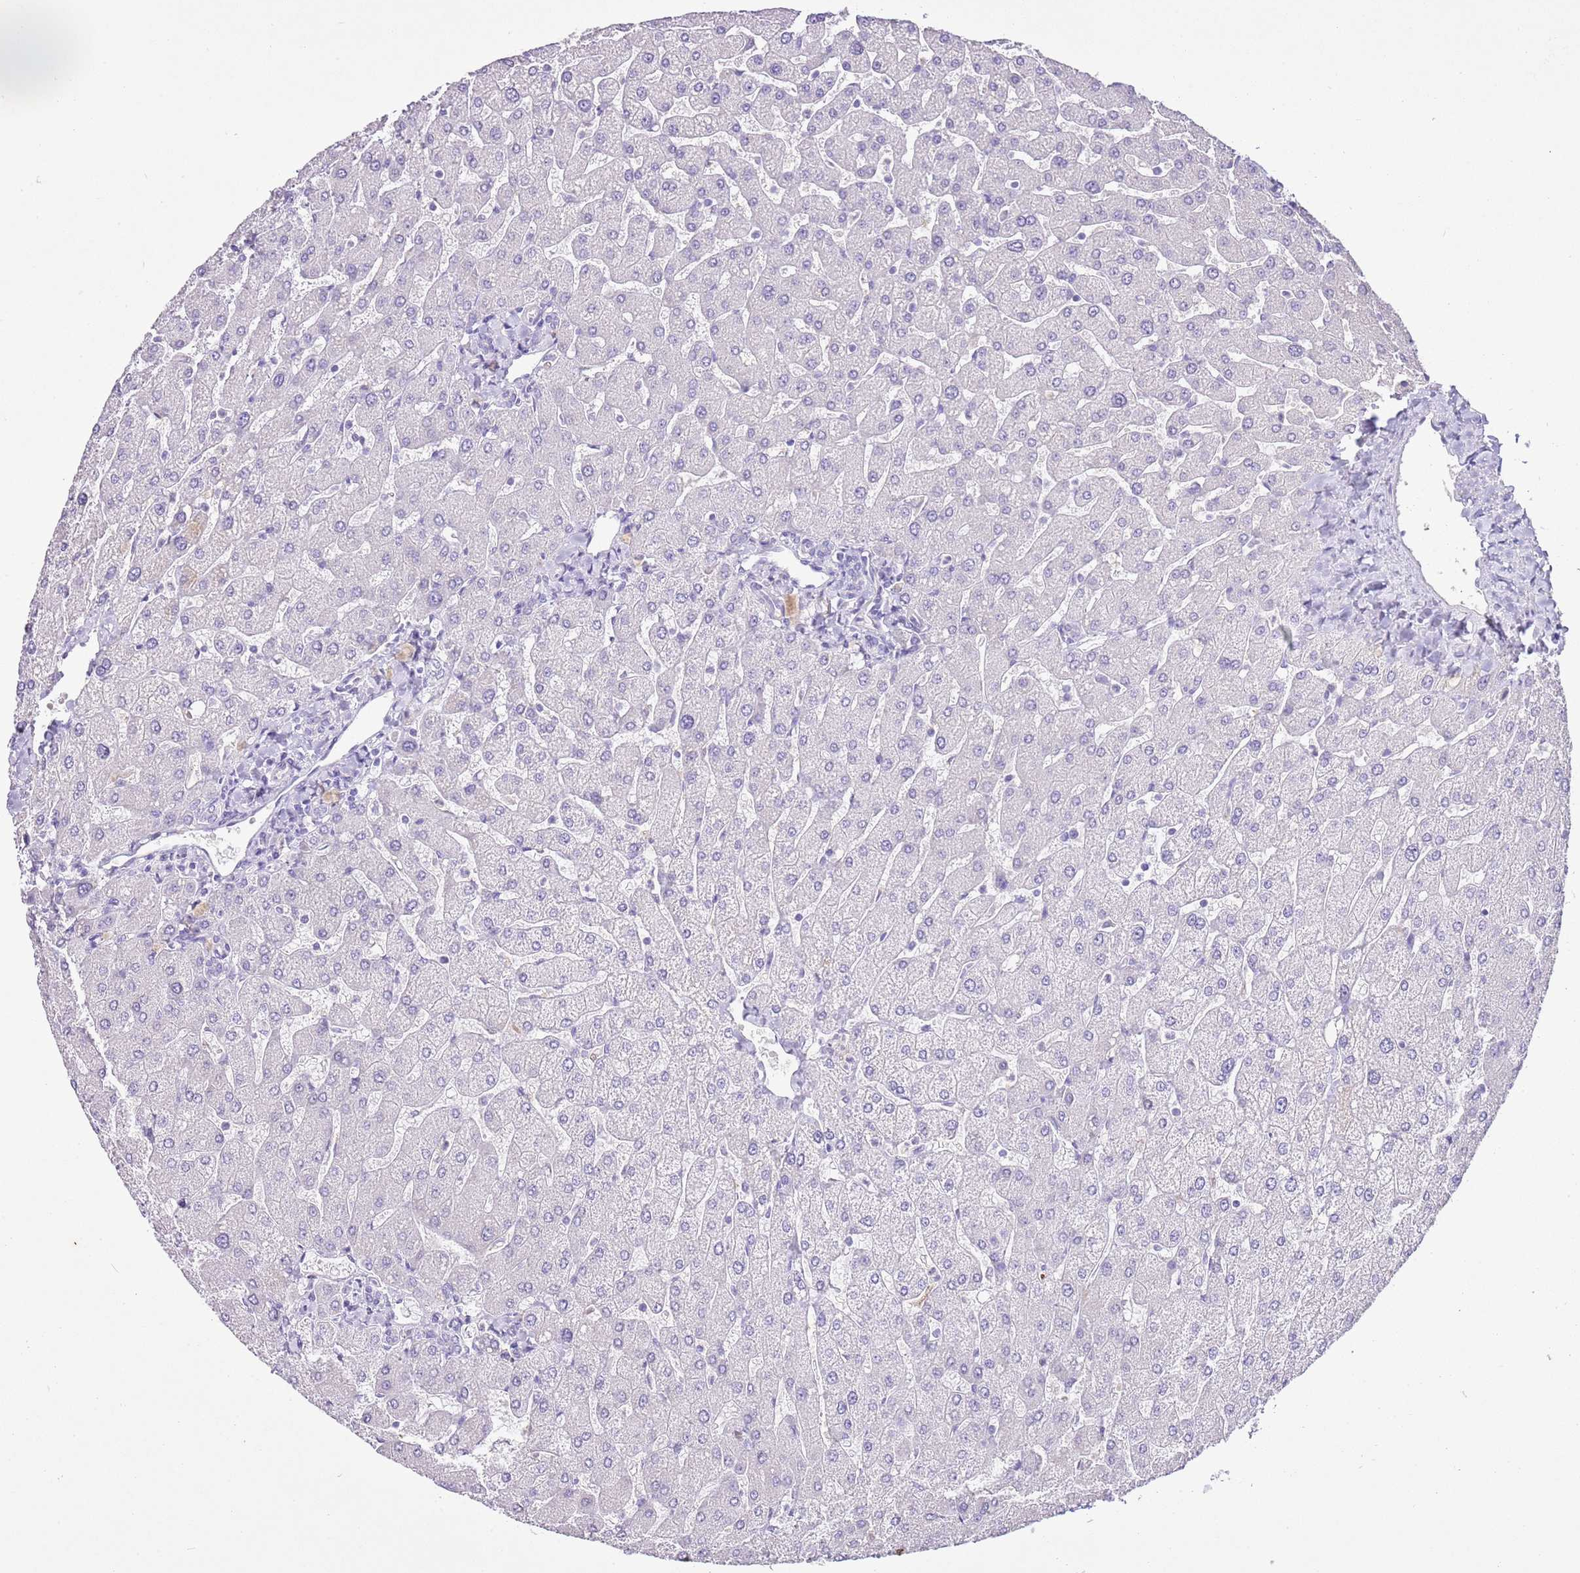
{"staining": {"intensity": "negative", "quantity": "none", "location": "none"}, "tissue": "liver", "cell_type": "Cholangiocytes", "image_type": "normal", "snomed": [{"axis": "morphology", "description": "Normal tissue, NOS"}, {"axis": "topography", "description": "Liver"}], "caption": "IHC of unremarkable human liver displays no positivity in cholangiocytes. The staining is performed using DAB (3,3'-diaminobenzidine) brown chromogen with nuclei counter-stained in using hematoxylin.", "gene": "XPO7", "patient": {"sex": "male", "age": 55}}